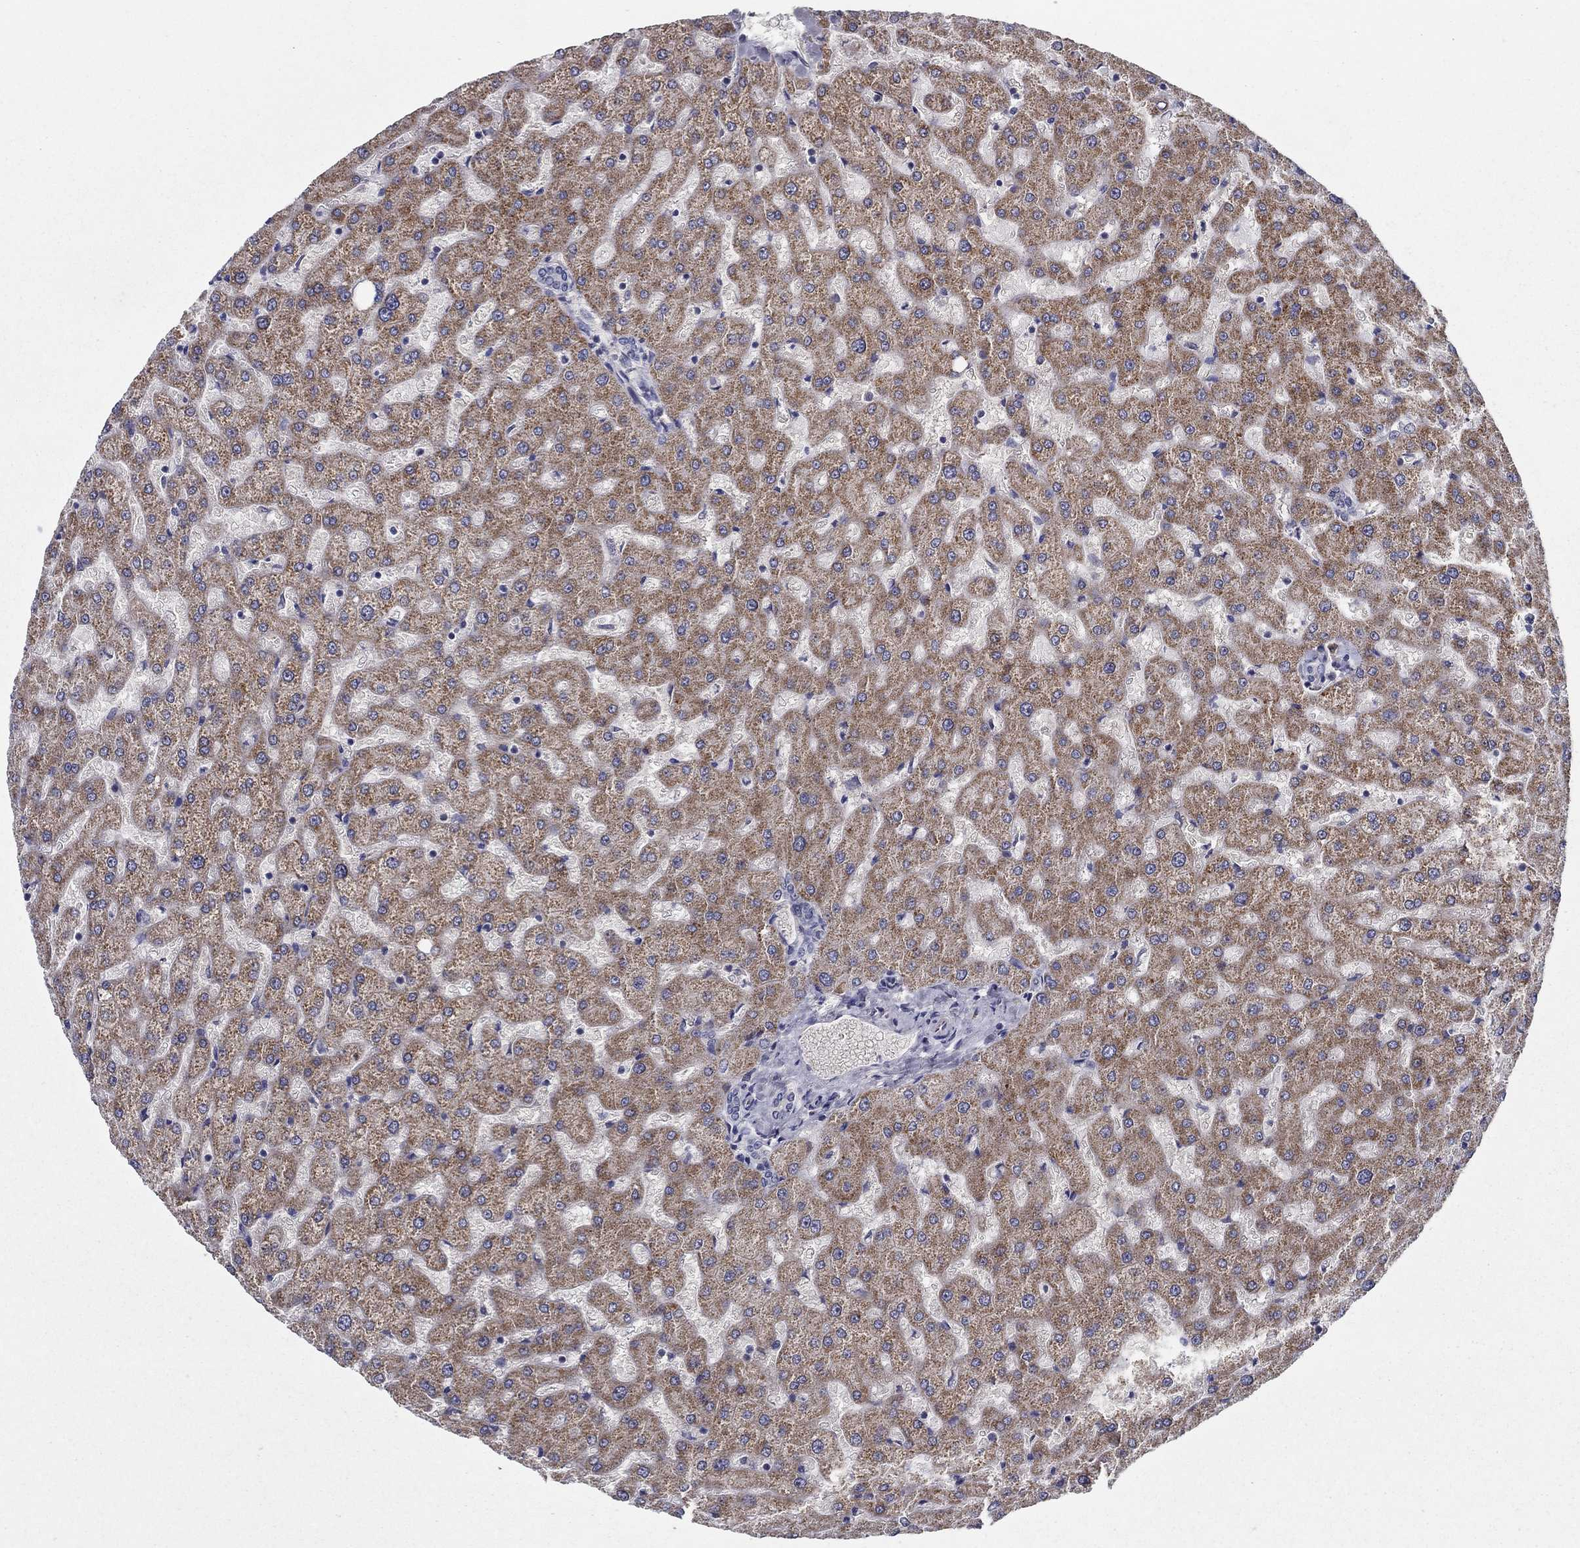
{"staining": {"intensity": "negative", "quantity": "none", "location": "none"}, "tissue": "liver", "cell_type": "Cholangiocytes", "image_type": "normal", "snomed": [{"axis": "morphology", "description": "Normal tissue, NOS"}, {"axis": "topography", "description": "Liver"}], "caption": "Liver stained for a protein using IHC exhibits no positivity cholangiocytes.", "gene": "LACTB2", "patient": {"sex": "female", "age": 50}}